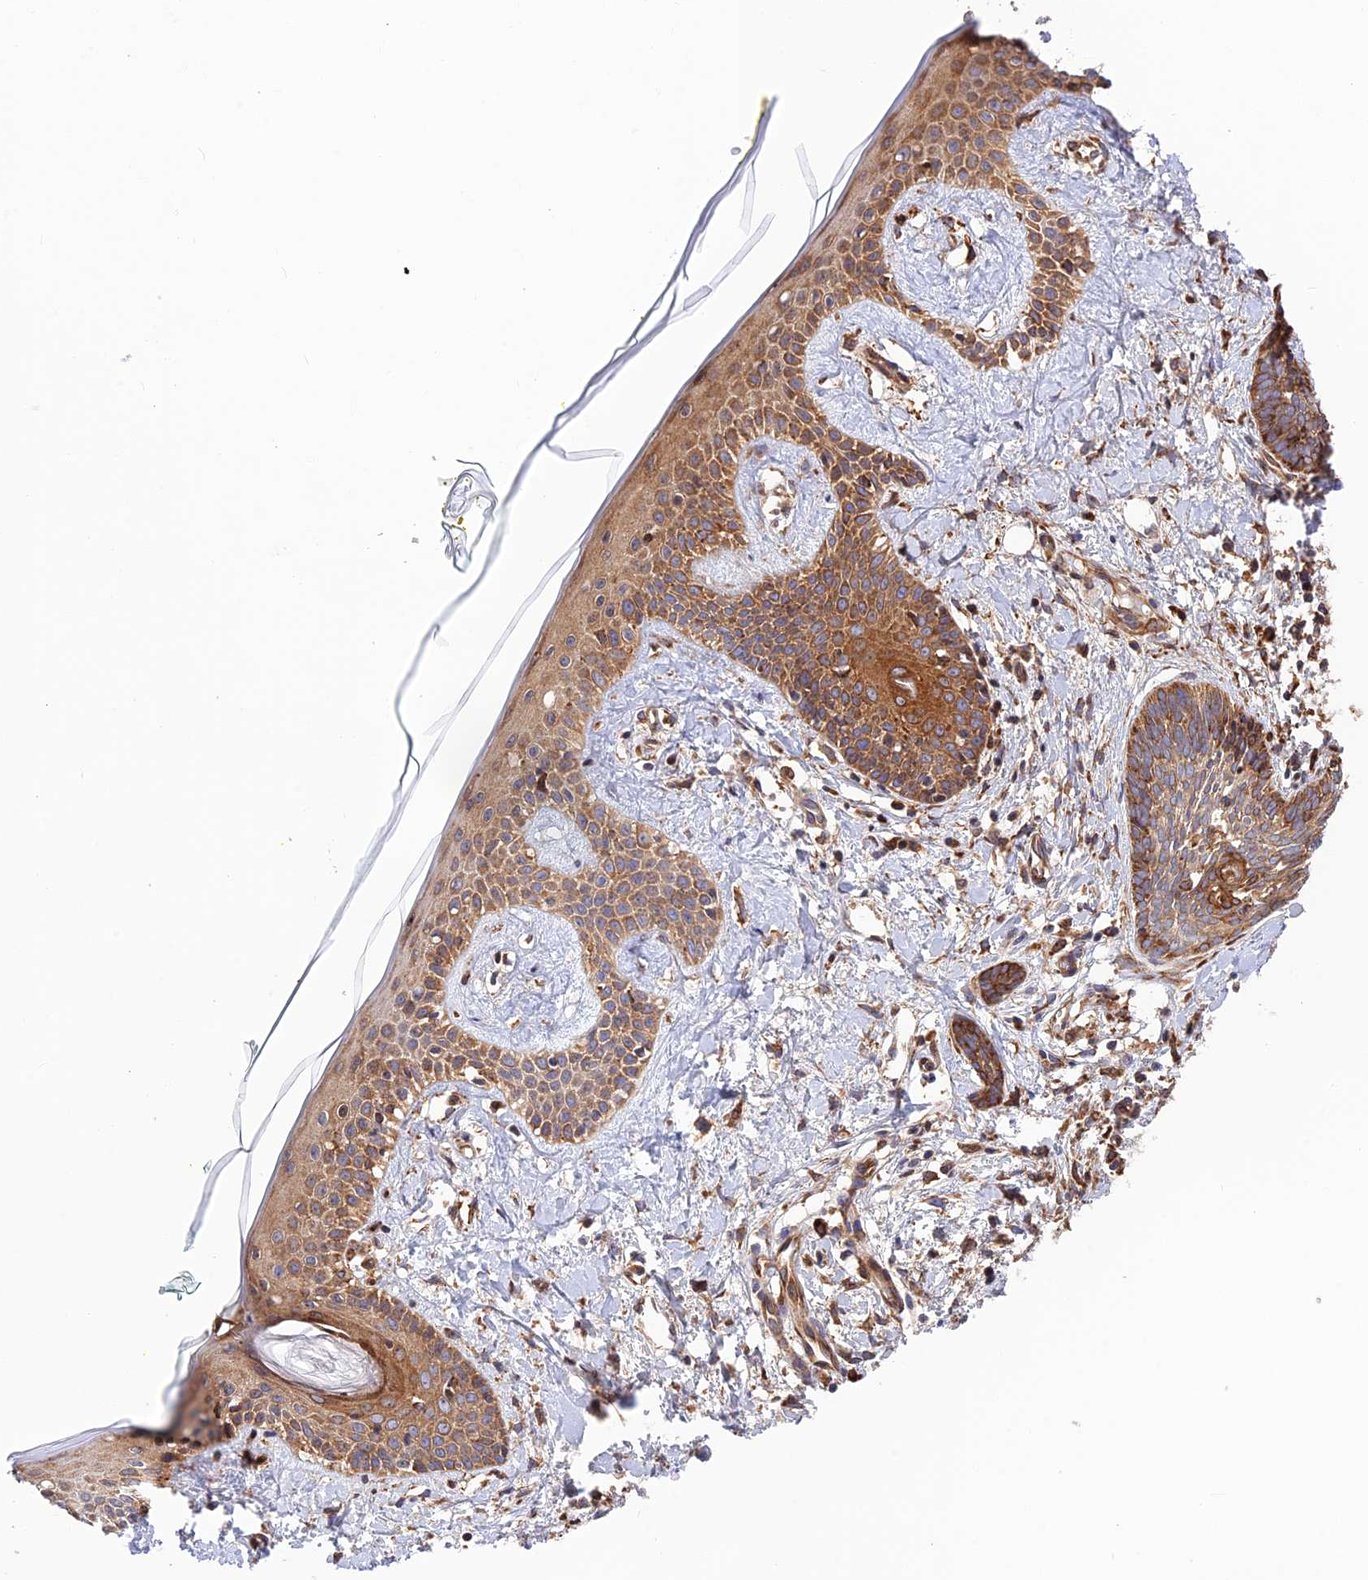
{"staining": {"intensity": "moderate", "quantity": "25%-75%", "location": "cytoplasmic/membranous"}, "tissue": "skin cancer", "cell_type": "Tumor cells", "image_type": "cancer", "snomed": [{"axis": "morphology", "description": "Basal cell carcinoma"}, {"axis": "topography", "description": "Skin"}], "caption": "This is a histology image of immunohistochemistry staining of skin cancer, which shows moderate staining in the cytoplasmic/membranous of tumor cells.", "gene": "RPL5", "patient": {"sex": "female", "age": 81}}